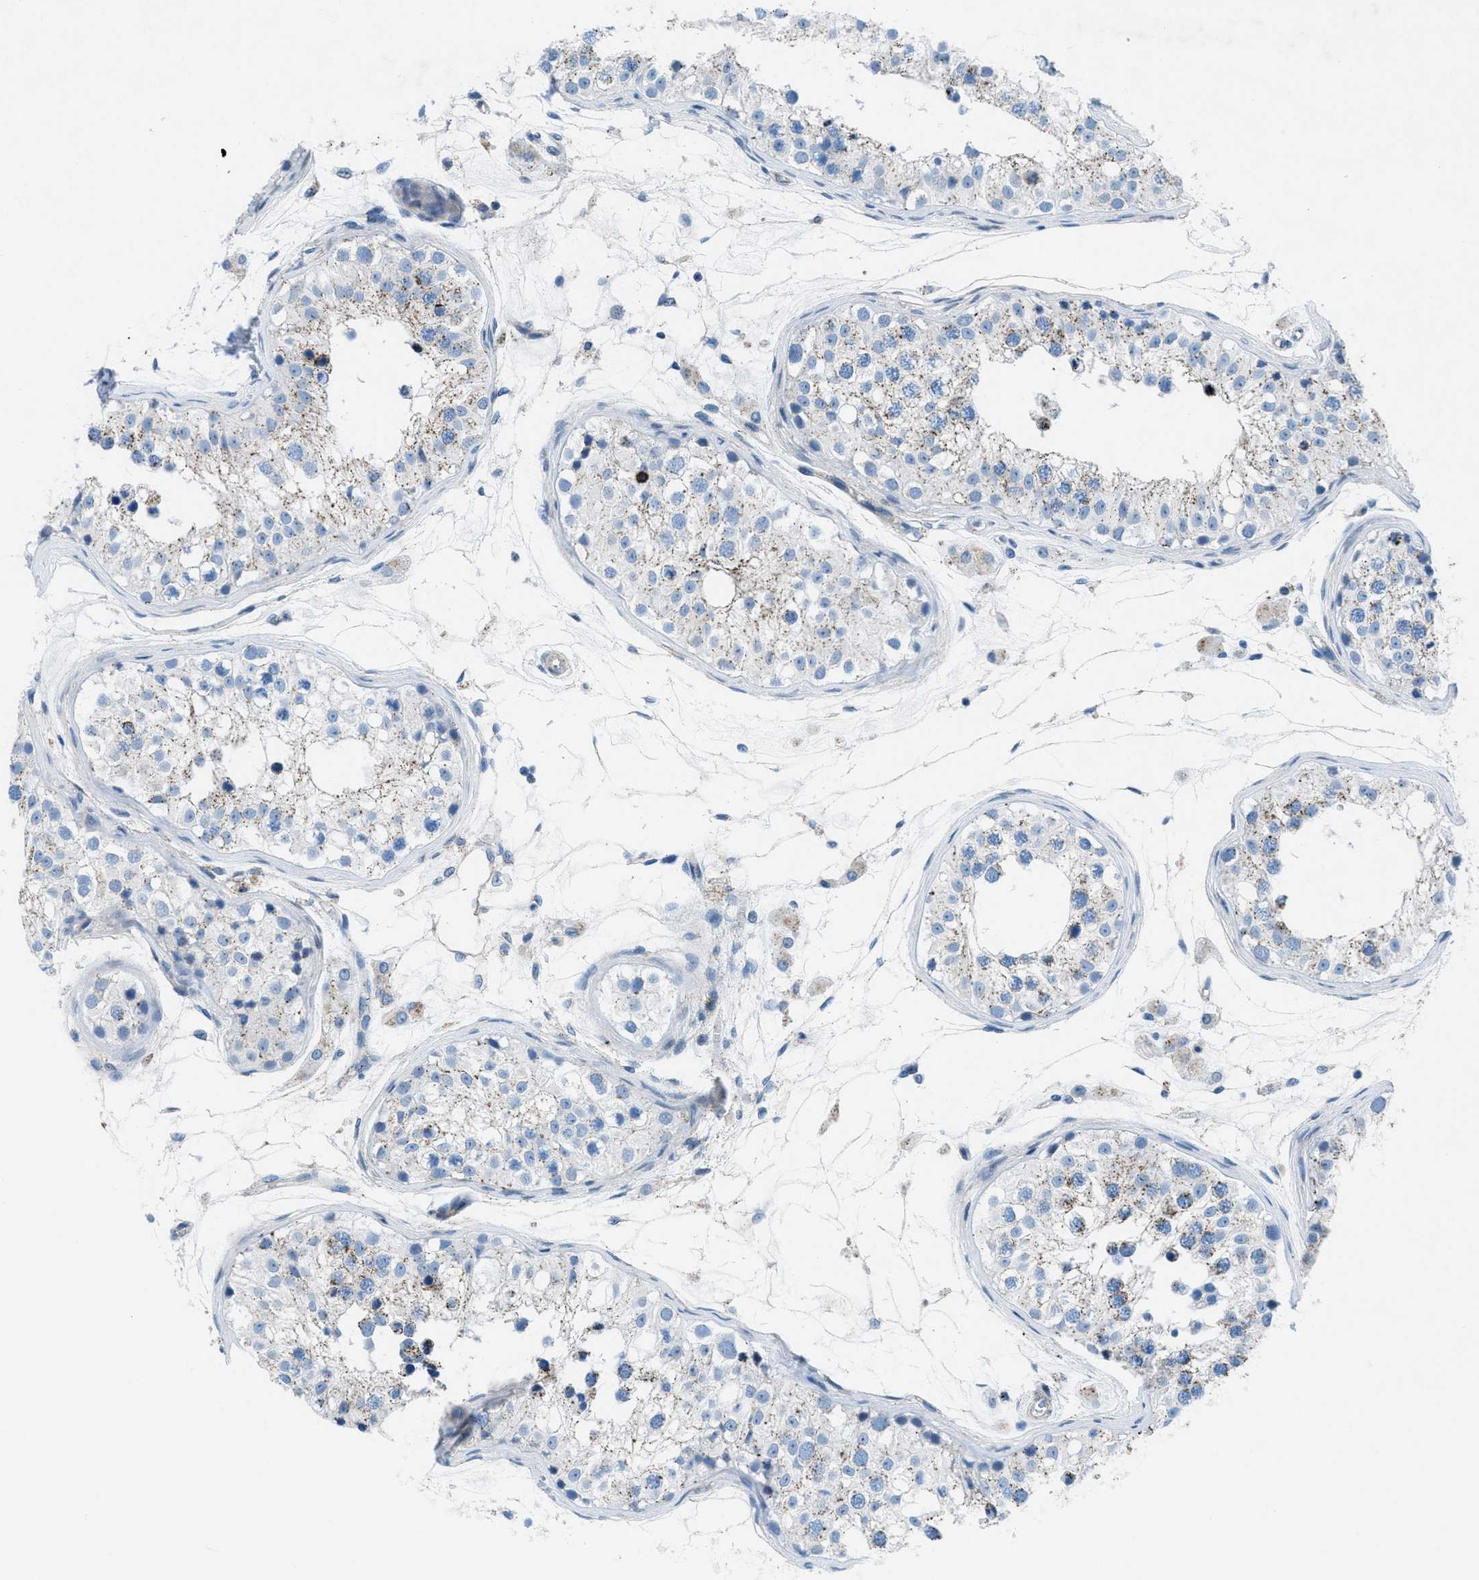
{"staining": {"intensity": "weak", "quantity": ">75%", "location": "cytoplasmic/membranous"}, "tissue": "testis", "cell_type": "Cells in seminiferous ducts", "image_type": "normal", "snomed": [{"axis": "morphology", "description": "Normal tissue, NOS"}, {"axis": "morphology", "description": "Adenocarcinoma, metastatic, NOS"}, {"axis": "topography", "description": "Testis"}], "caption": "Immunohistochemical staining of unremarkable testis shows weak cytoplasmic/membranous protein expression in approximately >75% of cells in seminiferous ducts.", "gene": "MFSD13A", "patient": {"sex": "male", "age": 26}}